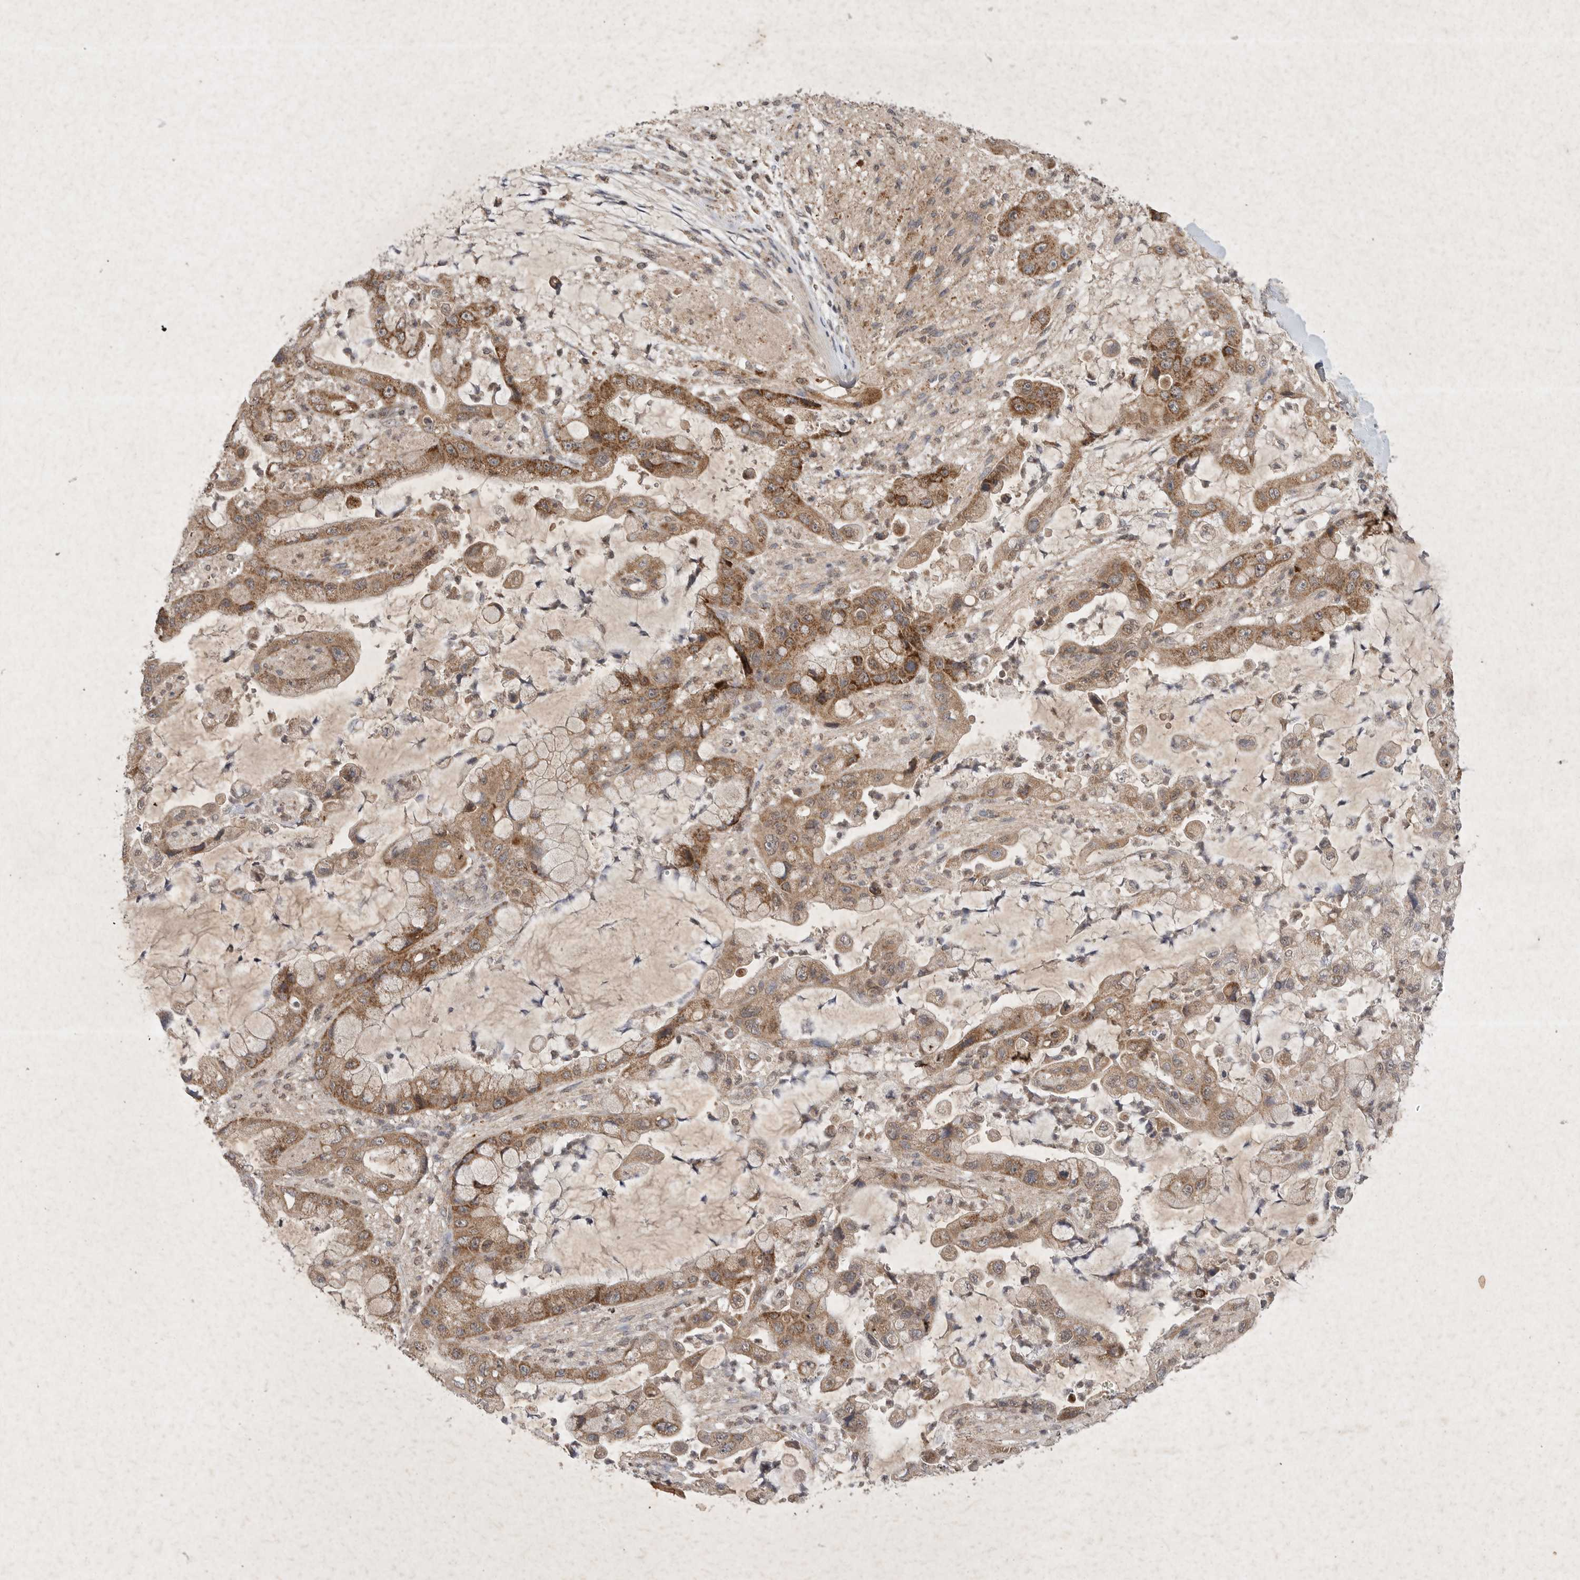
{"staining": {"intensity": "moderate", "quantity": ">75%", "location": "cytoplasmic/membranous"}, "tissue": "liver cancer", "cell_type": "Tumor cells", "image_type": "cancer", "snomed": [{"axis": "morphology", "description": "Cholangiocarcinoma"}, {"axis": "topography", "description": "Liver"}], "caption": "Human liver cancer (cholangiocarcinoma) stained for a protein (brown) displays moderate cytoplasmic/membranous positive expression in approximately >75% of tumor cells.", "gene": "DDR1", "patient": {"sex": "female", "age": 54}}